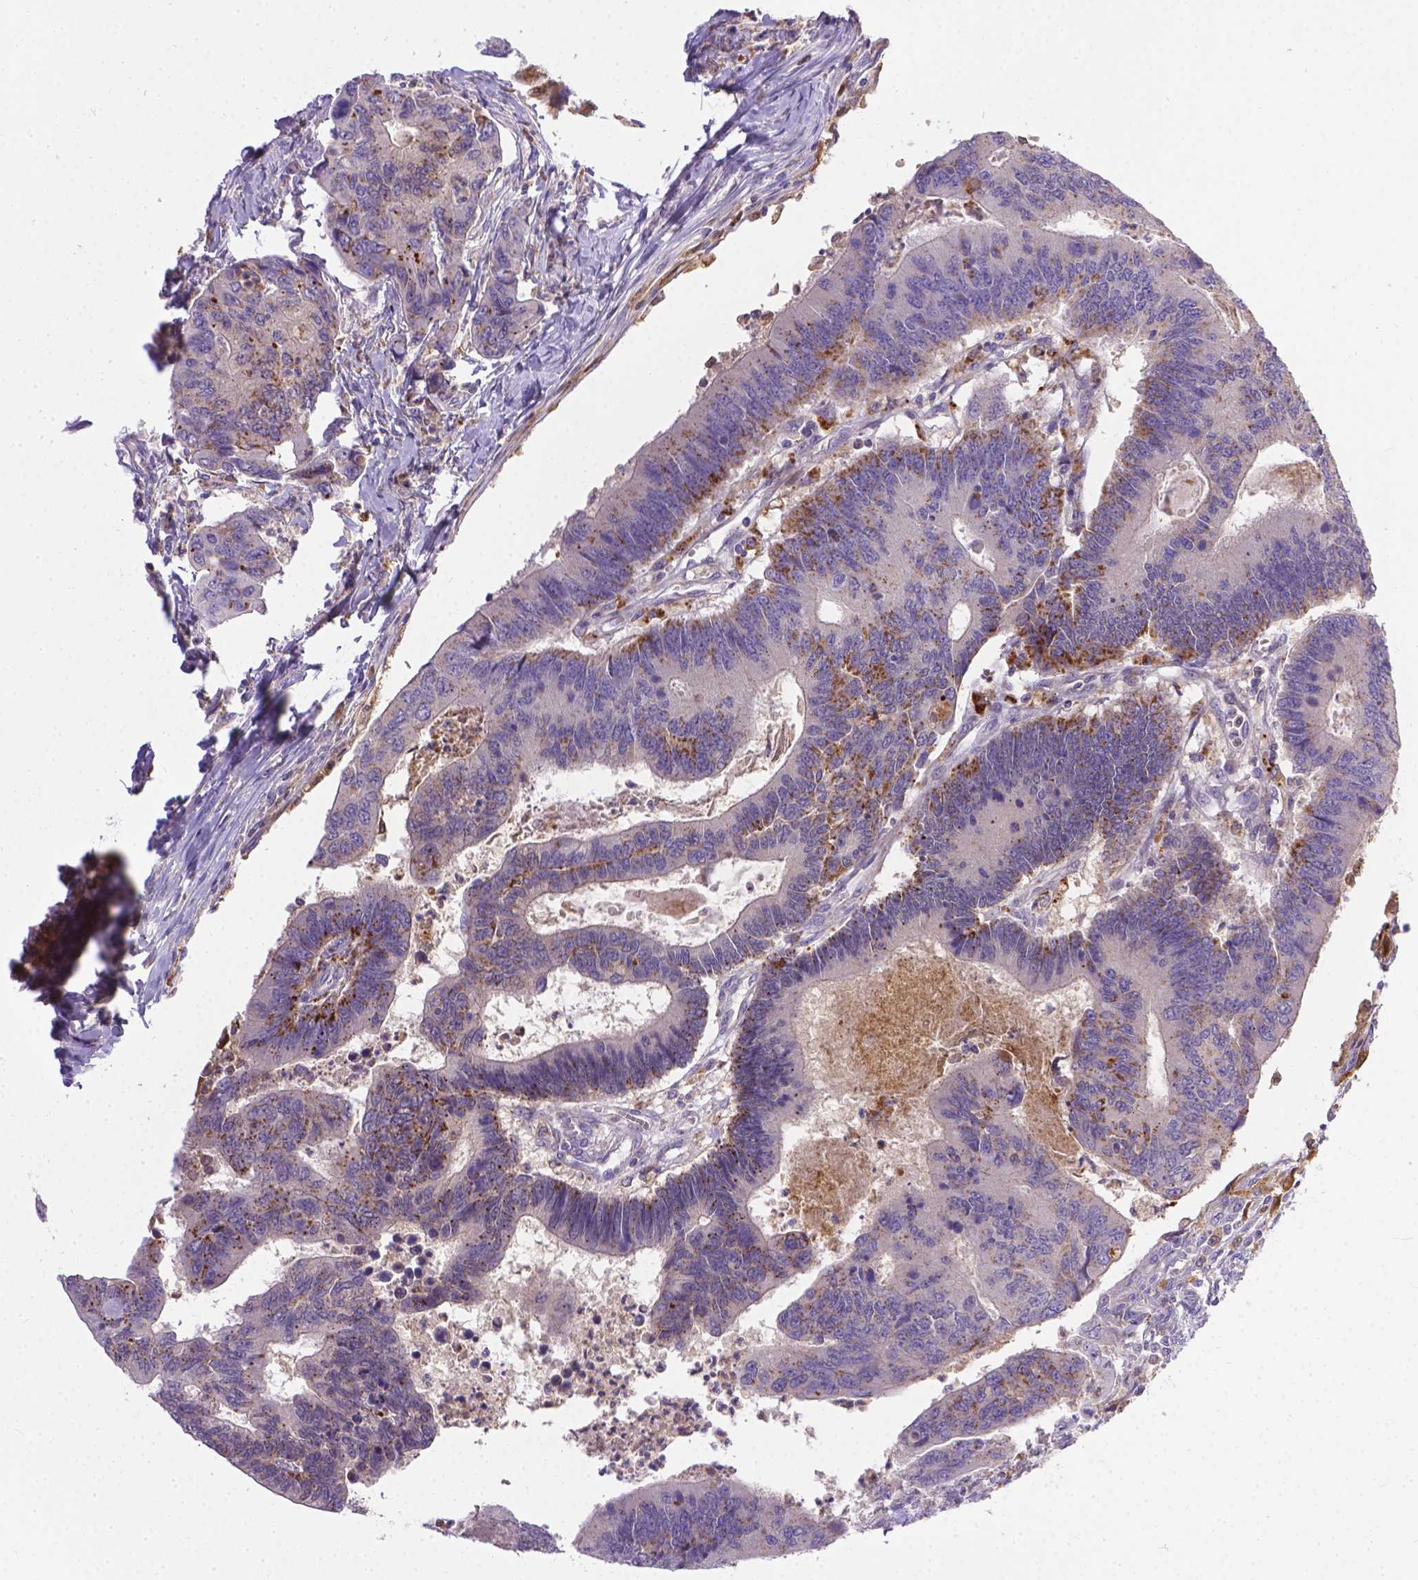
{"staining": {"intensity": "strong", "quantity": "<25%", "location": "nuclear"}, "tissue": "colorectal cancer", "cell_type": "Tumor cells", "image_type": "cancer", "snomed": [{"axis": "morphology", "description": "Adenocarcinoma, NOS"}, {"axis": "topography", "description": "Colon"}], "caption": "Tumor cells show medium levels of strong nuclear positivity in about <25% of cells in colorectal cancer (adenocarcinoma).", "gene": "TM4SF18", "patient": {"sex": "female", "age": 67}}